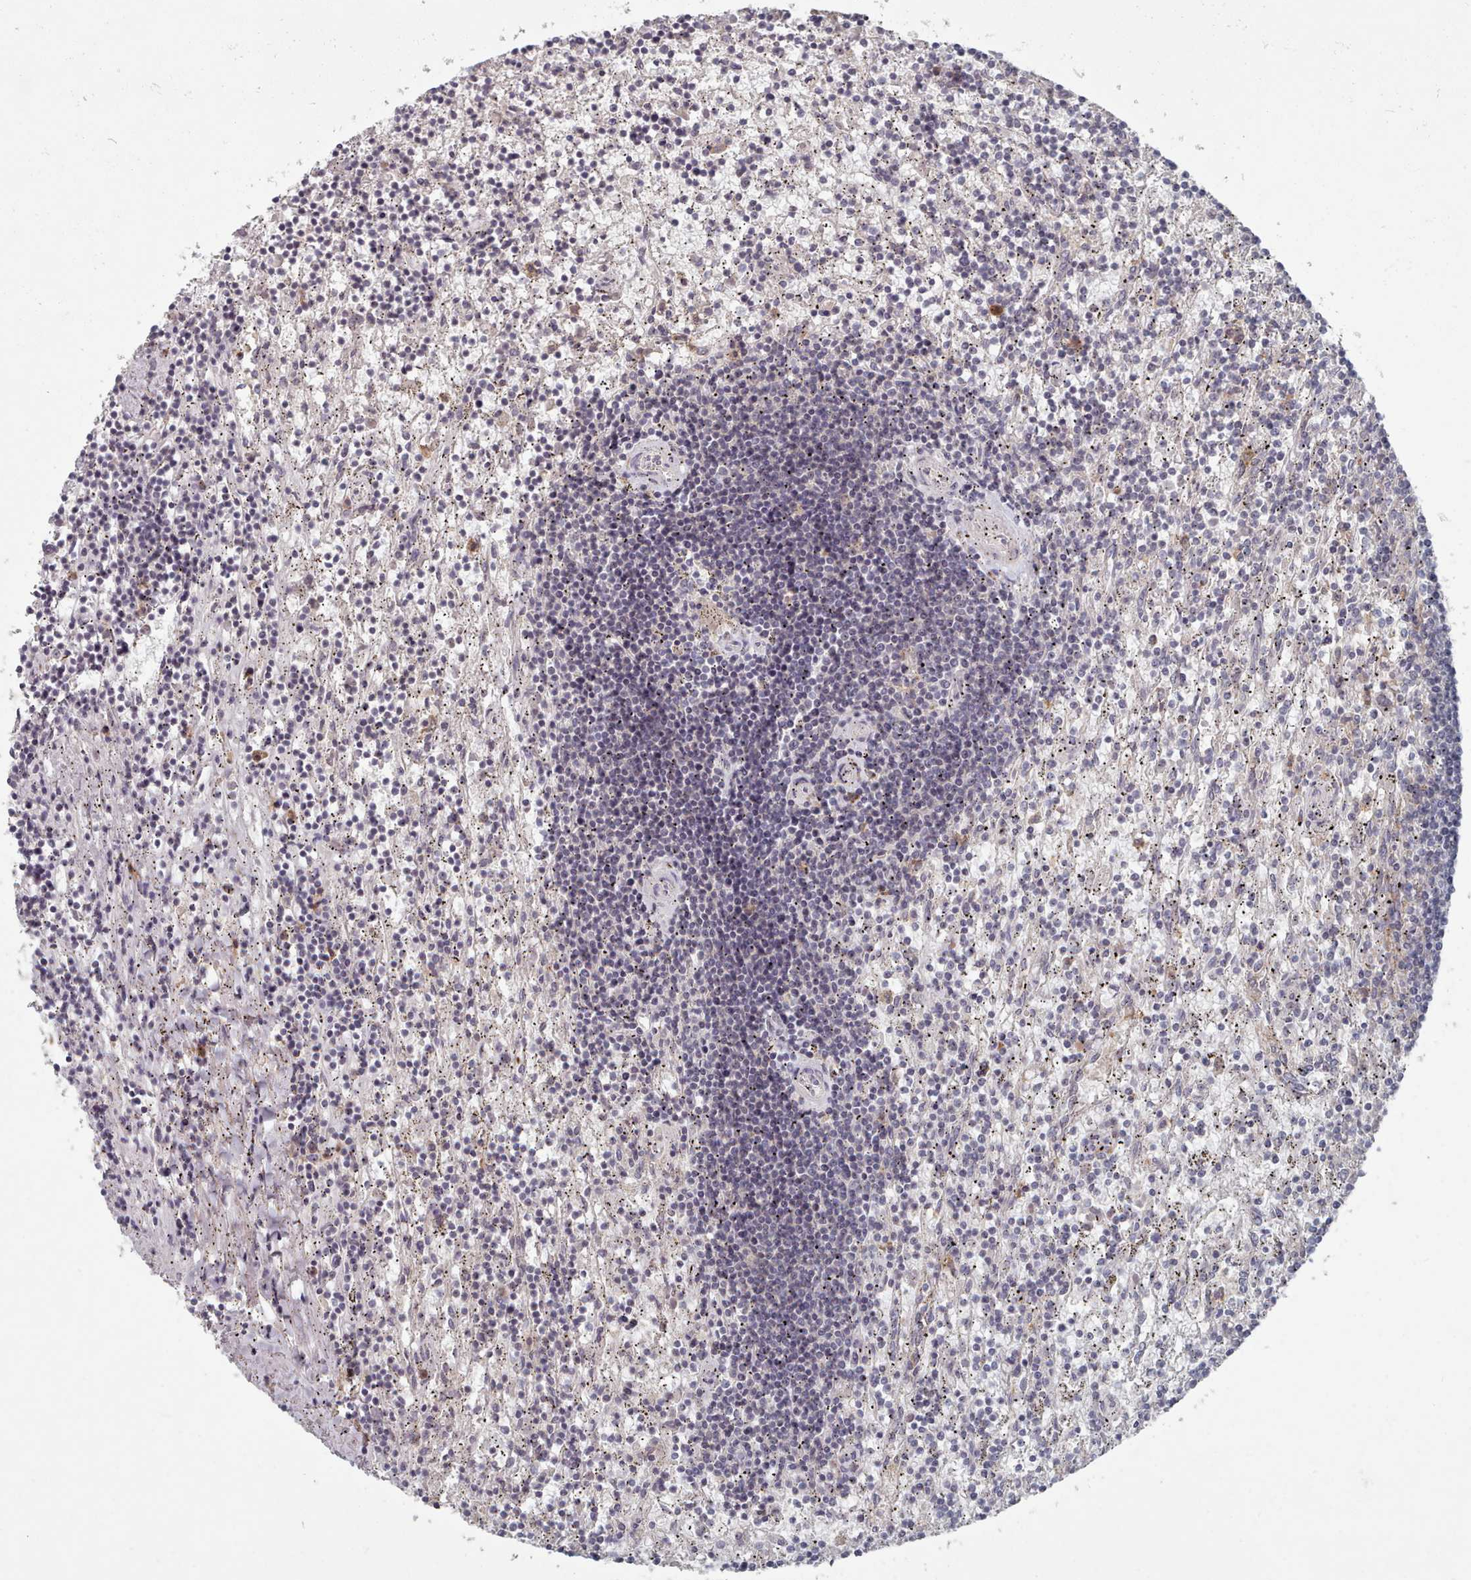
{"staining": {"intensity": "negative", "quantity": "none", "location": "none"}, "tissue": "lymphoma", "cell_type": "Tumor cells", "image_type": "cancer", "snomed": [{"axis": "morphology", "description": "Malignant lymphoma, non-Hodgkin's type, Low grade"}, {"axis": "topography", "description": "Spleen"}], "caption": "Protein analysis of lymphoma reveals no significant expression in tumor cells.", "gene": "COL8A2", "patient": {"sex": "male", "age": 76}}